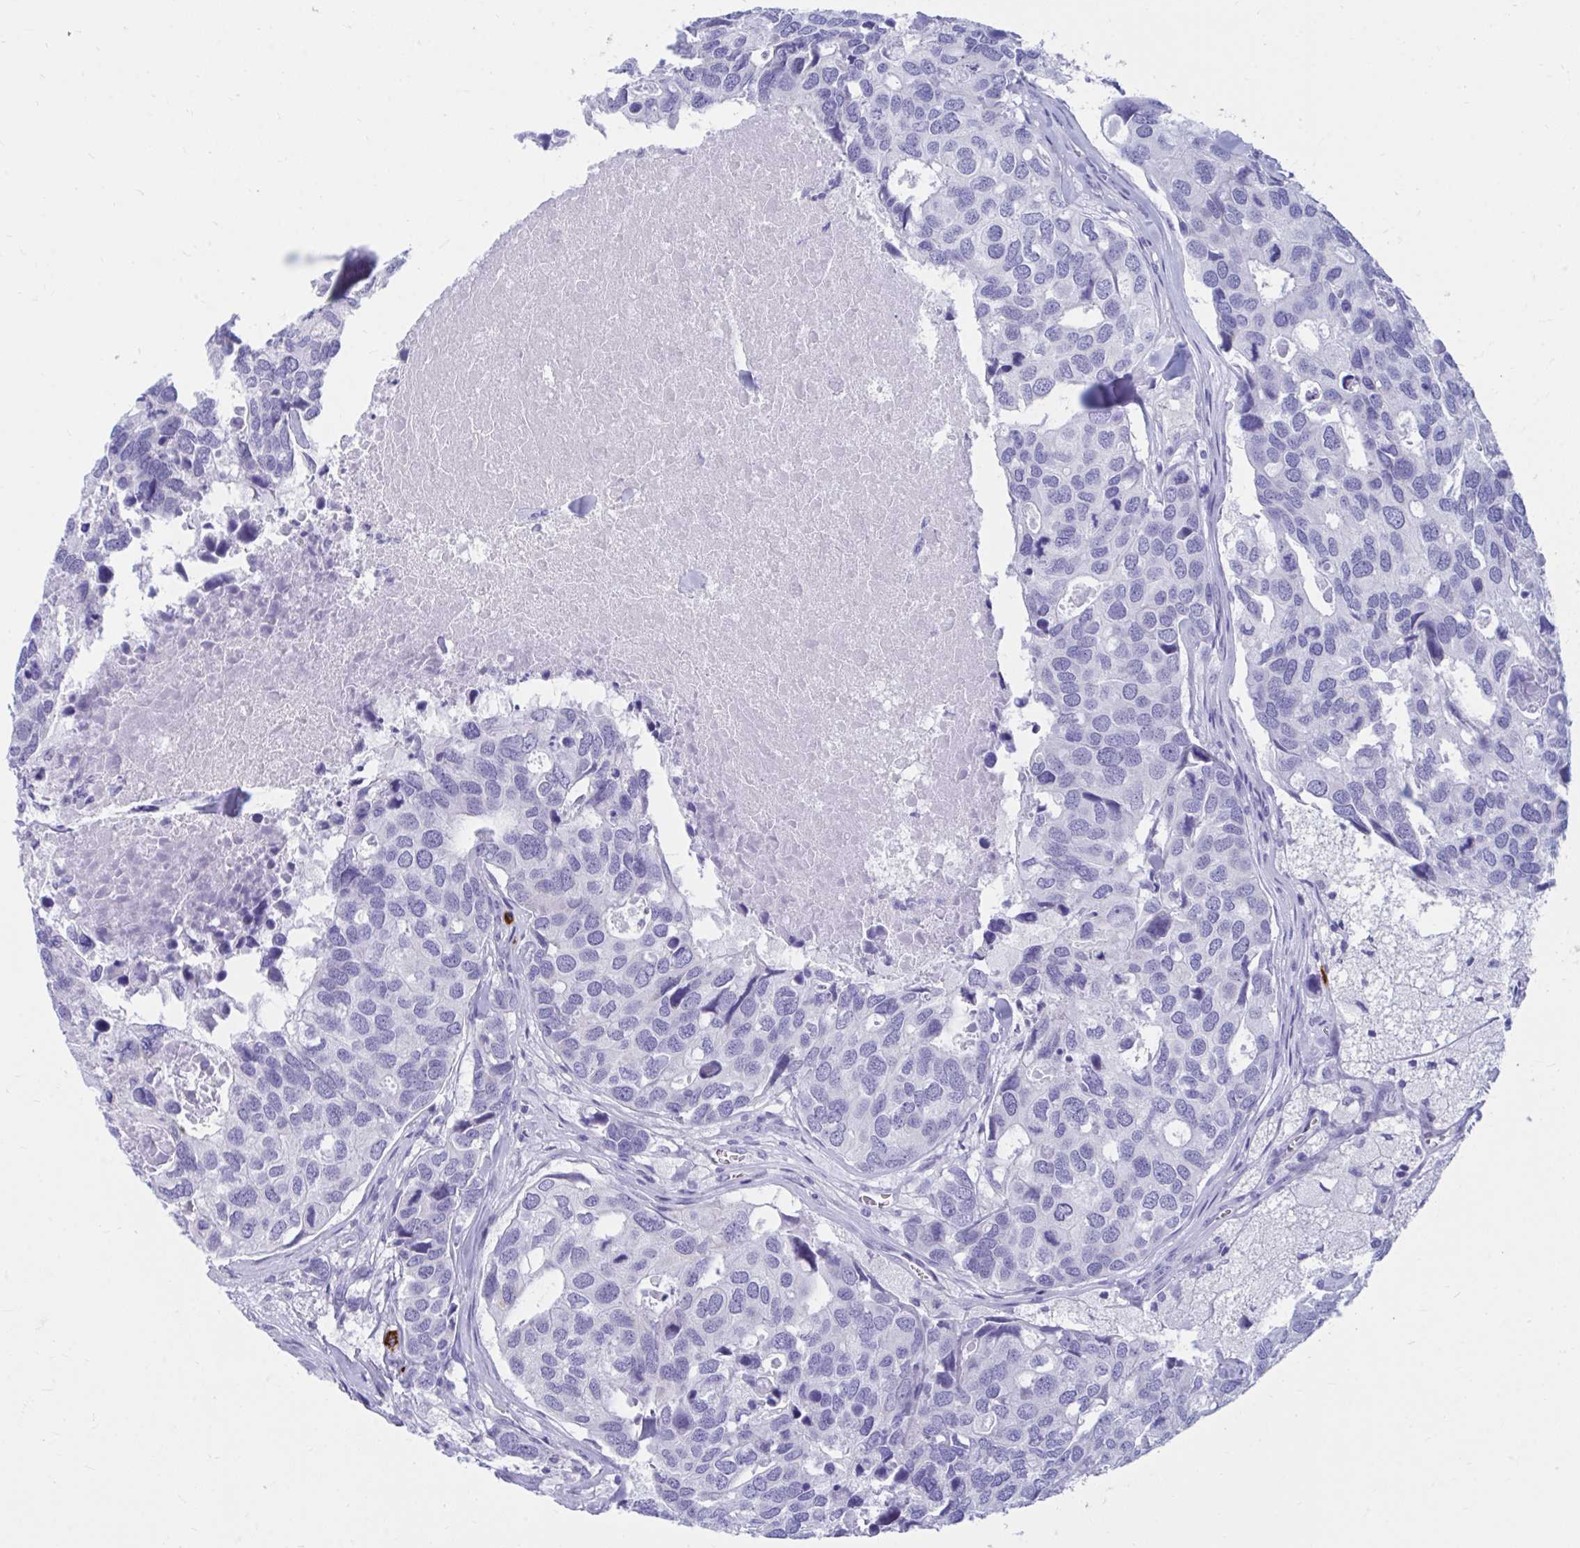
{"staining": {"intensity": "negative", "quantity": "none", "location": "none"}, "tissue": "breast cancer", "cell_type": "Tumor cells", "image_type": "cancer", "snomed": [{"axis": "morphology", "description": "Duct carcinoma"}, {"axis": "topography", "description": "Breast"}], "caption": "This is a image of immunohistochemistry staining of breast cancer, which shows no positivity in tumor cells.", "gene": "SHISA8", "patient": {"sex": "female", "age": 83}}